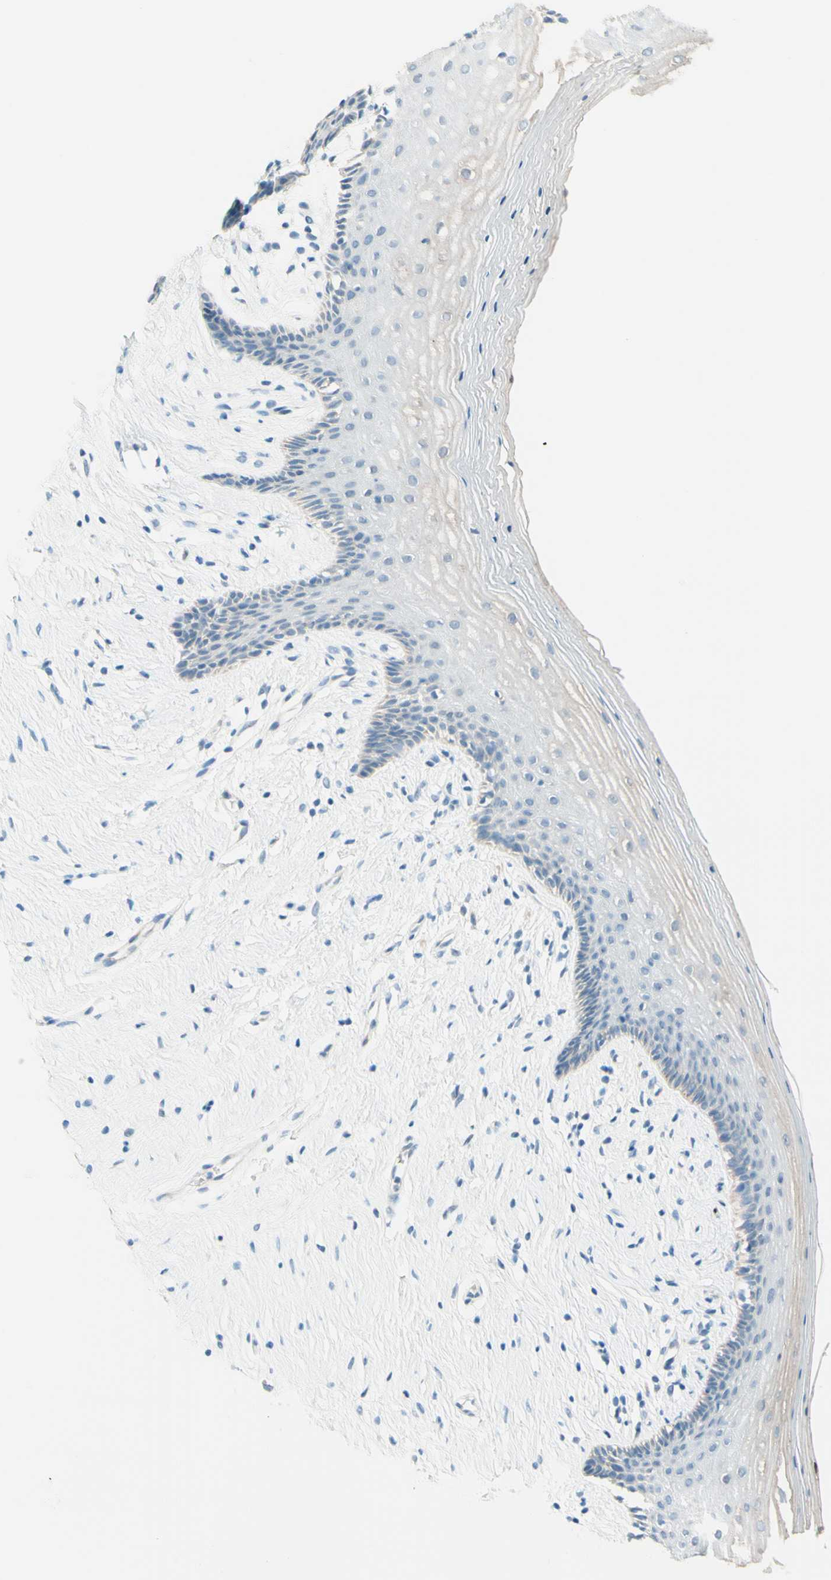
{"staining": {"intensity": "weak", "quantity": "<25%", "location": "cytoplasmic/membranous"}, "tissue": "vagina", "cell_type": "Squamous epithelial cells", "image_type": "normal", "snomed": [{"axis": "morphology", "description": "Normal tissue, NOS"}, {"axis": "topography", "description": "Vagina"}], "caption": "DAB (3,3'-diaminobenzidine) immunohistochemical staining of benign human vagina displays no significant positivity in squamous epithelial cells. (Stains: DAB immunohistochemistry (IHC) with hematoxylin counter stain, Microscopy: brightfield microscopy at high magnification).", "gene": "JPH1", "patient": {"sex": "female", "age": 44}}